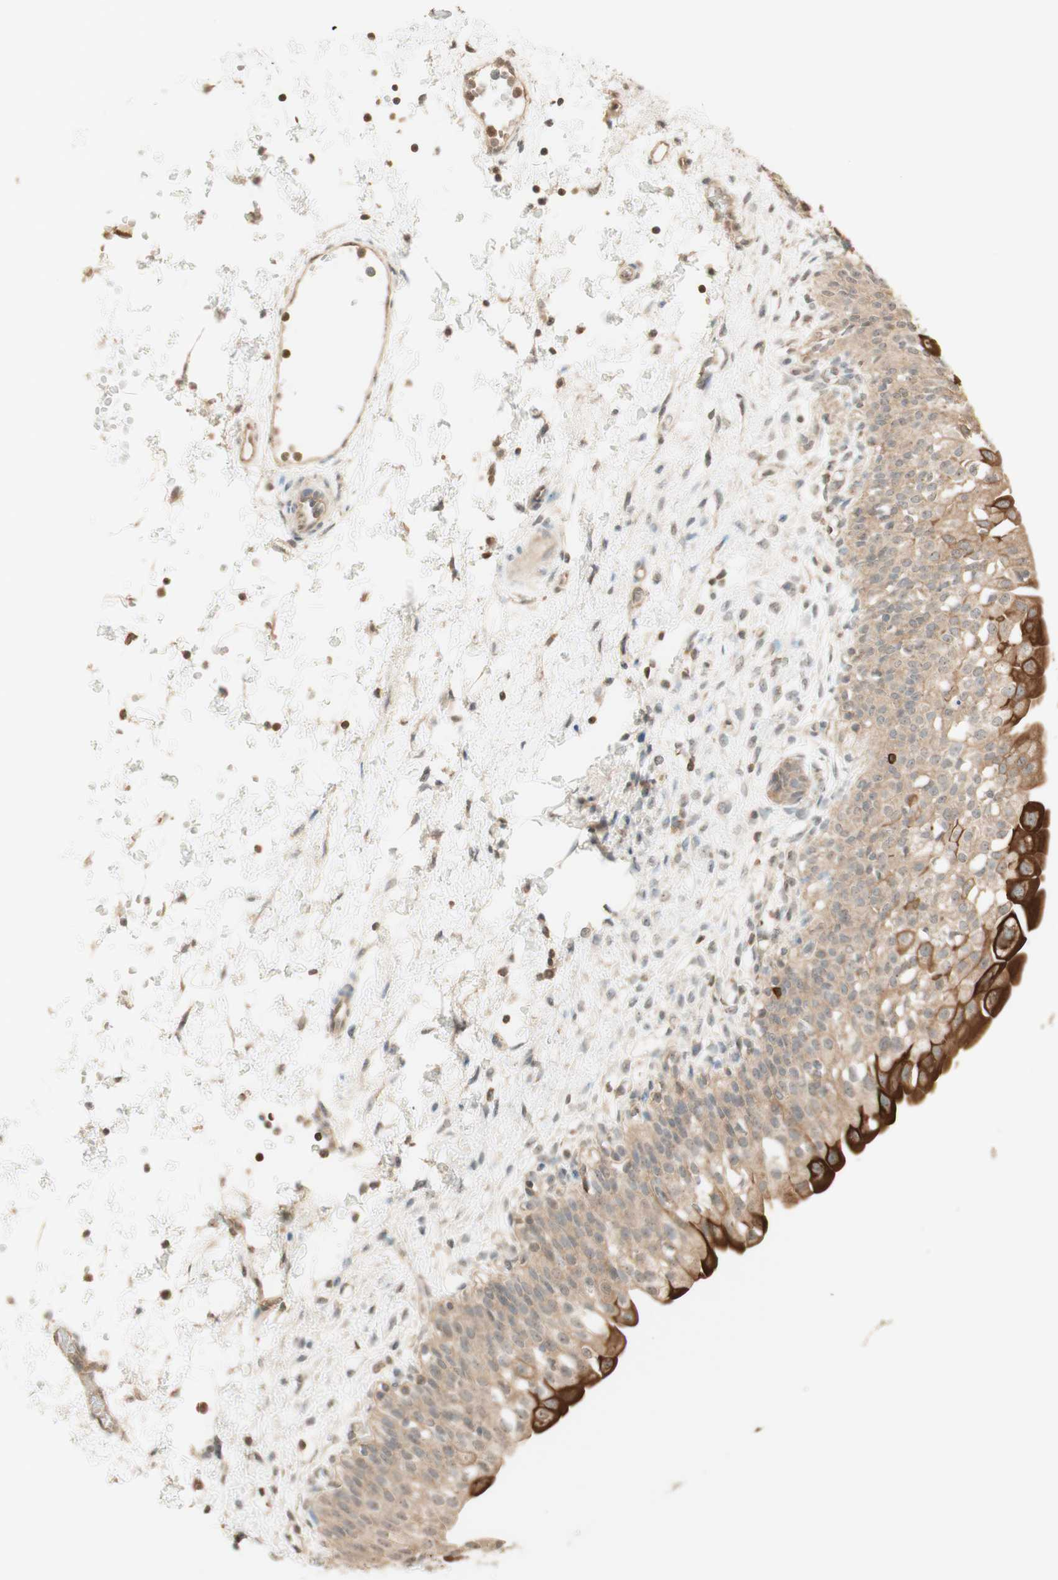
{"staining": {"intensity": "strong", "quantity": "<25%", "location": "cytoplasmic/membranous"}, "tissue": "urinary bladder", "cell_type": "Urothelial cells", "image_type": "normal", "snomed": [{"axis": "morphology", "description": "Normal tissue, NOS"}, {"axis": "topography", "description": "Urinary bladder"}], "caption": "This histopathology image demonstrates immunohistochemistry (IHC) staining of benign urinary bladder, with medium strong cytoplasmic/membranous positivity in about <25% of urothelial cells.", "gene": "SPINT2", "patient": {"sex": "male", "age": 55}}